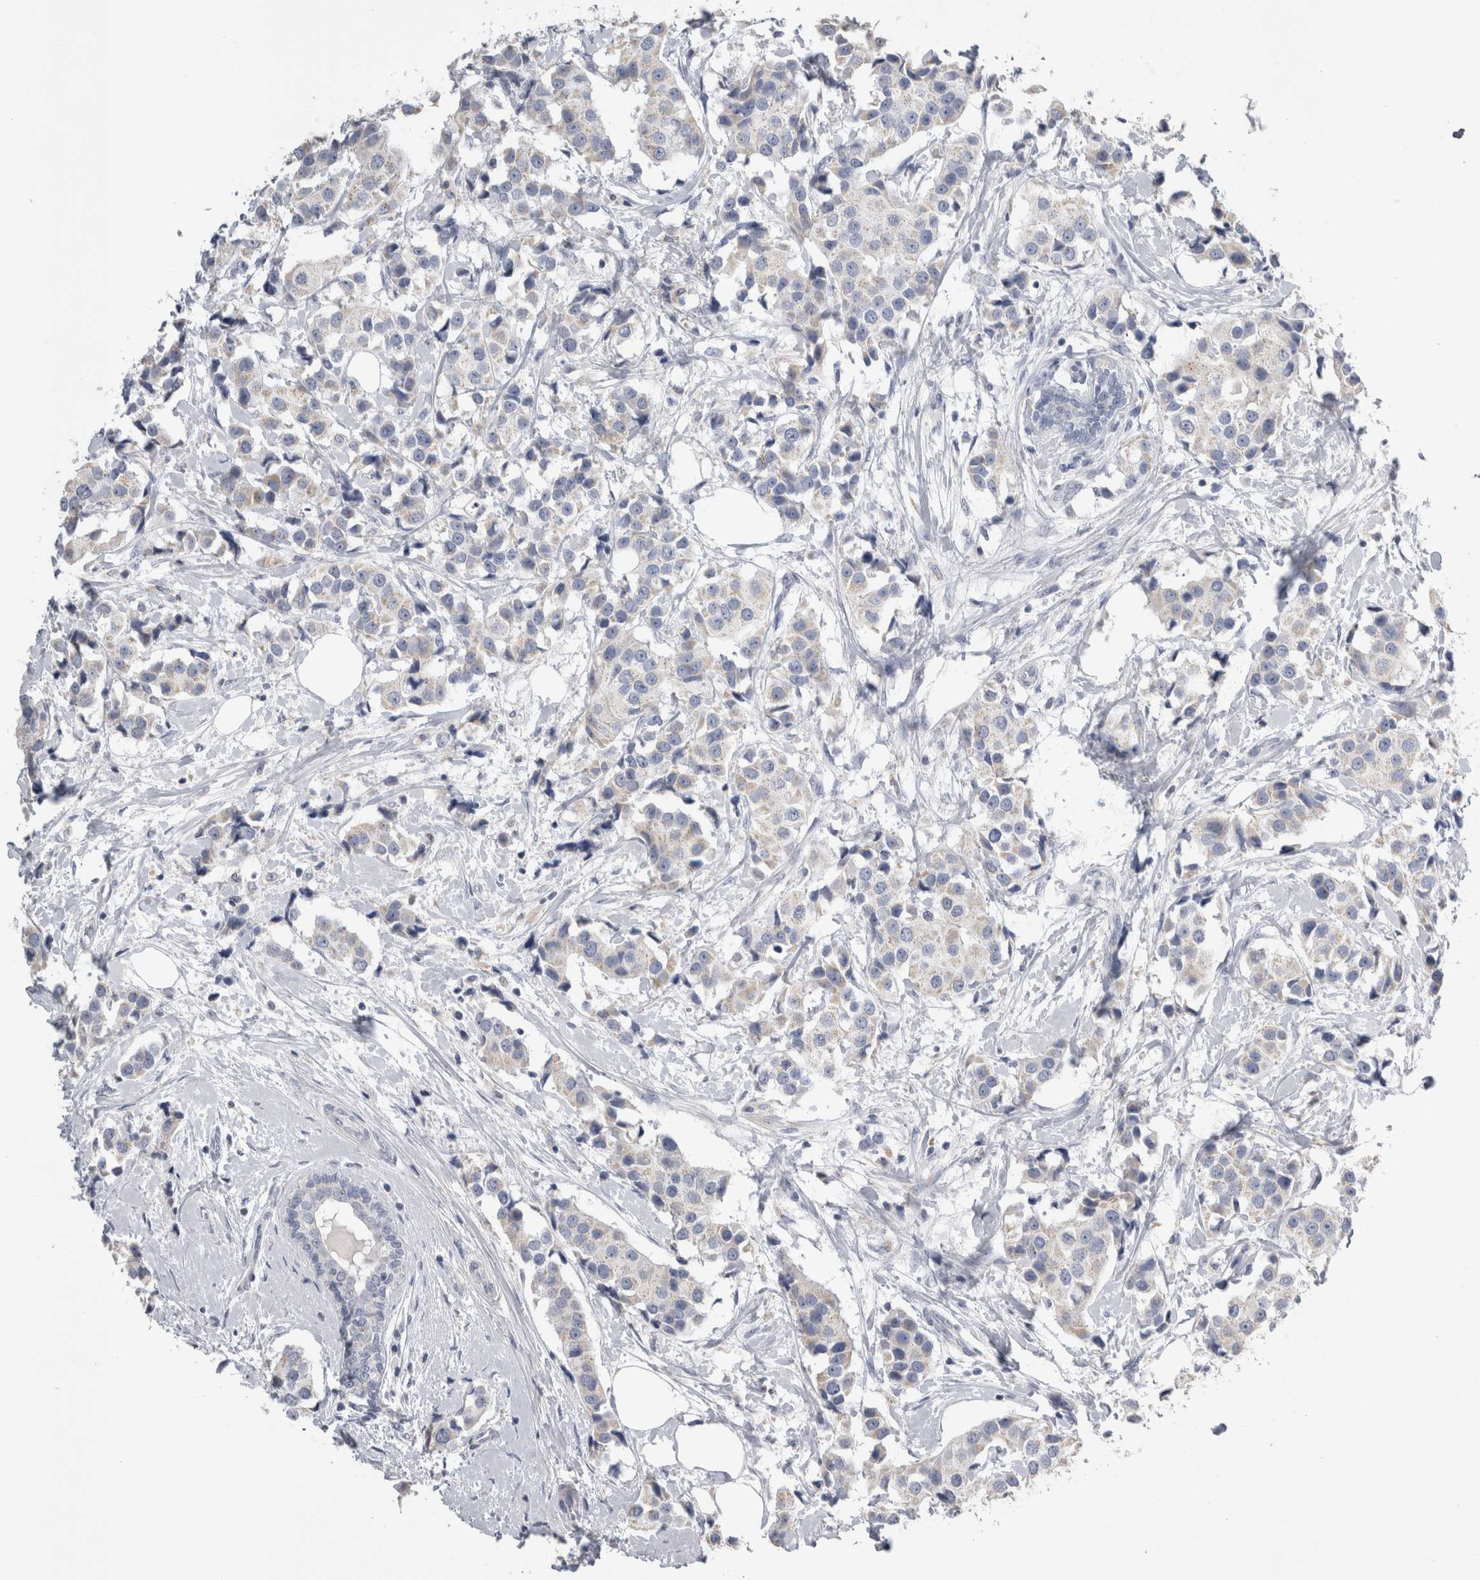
{"staining": {"intensity": "negative", "quantity": "none", "location": "none"}, "tissue": "breast cancer", "cell_type": "Tumor cells", "image_type": "cancer", "snomed": [{"axis": "morphology", "description": "Normal tissue, NOS"}, {"axis": "morphology", "description": "Duct carcinoma"}, {"axis": "topography", "description": "Breast"}], "caption": "High magnification brightfield microscopy of breast invasive ductal carcinoma stained with DAB (3,3'-diaminobenzidine) (brown) and counterstained with hematoxylin (blue): tumor cells show no significant positivity. (DAB immunohistochemistry visualized using brightfield microscopy, high magnification).", "gene": "DHRS4", "patient": {"sex": "female", "age": 39}}